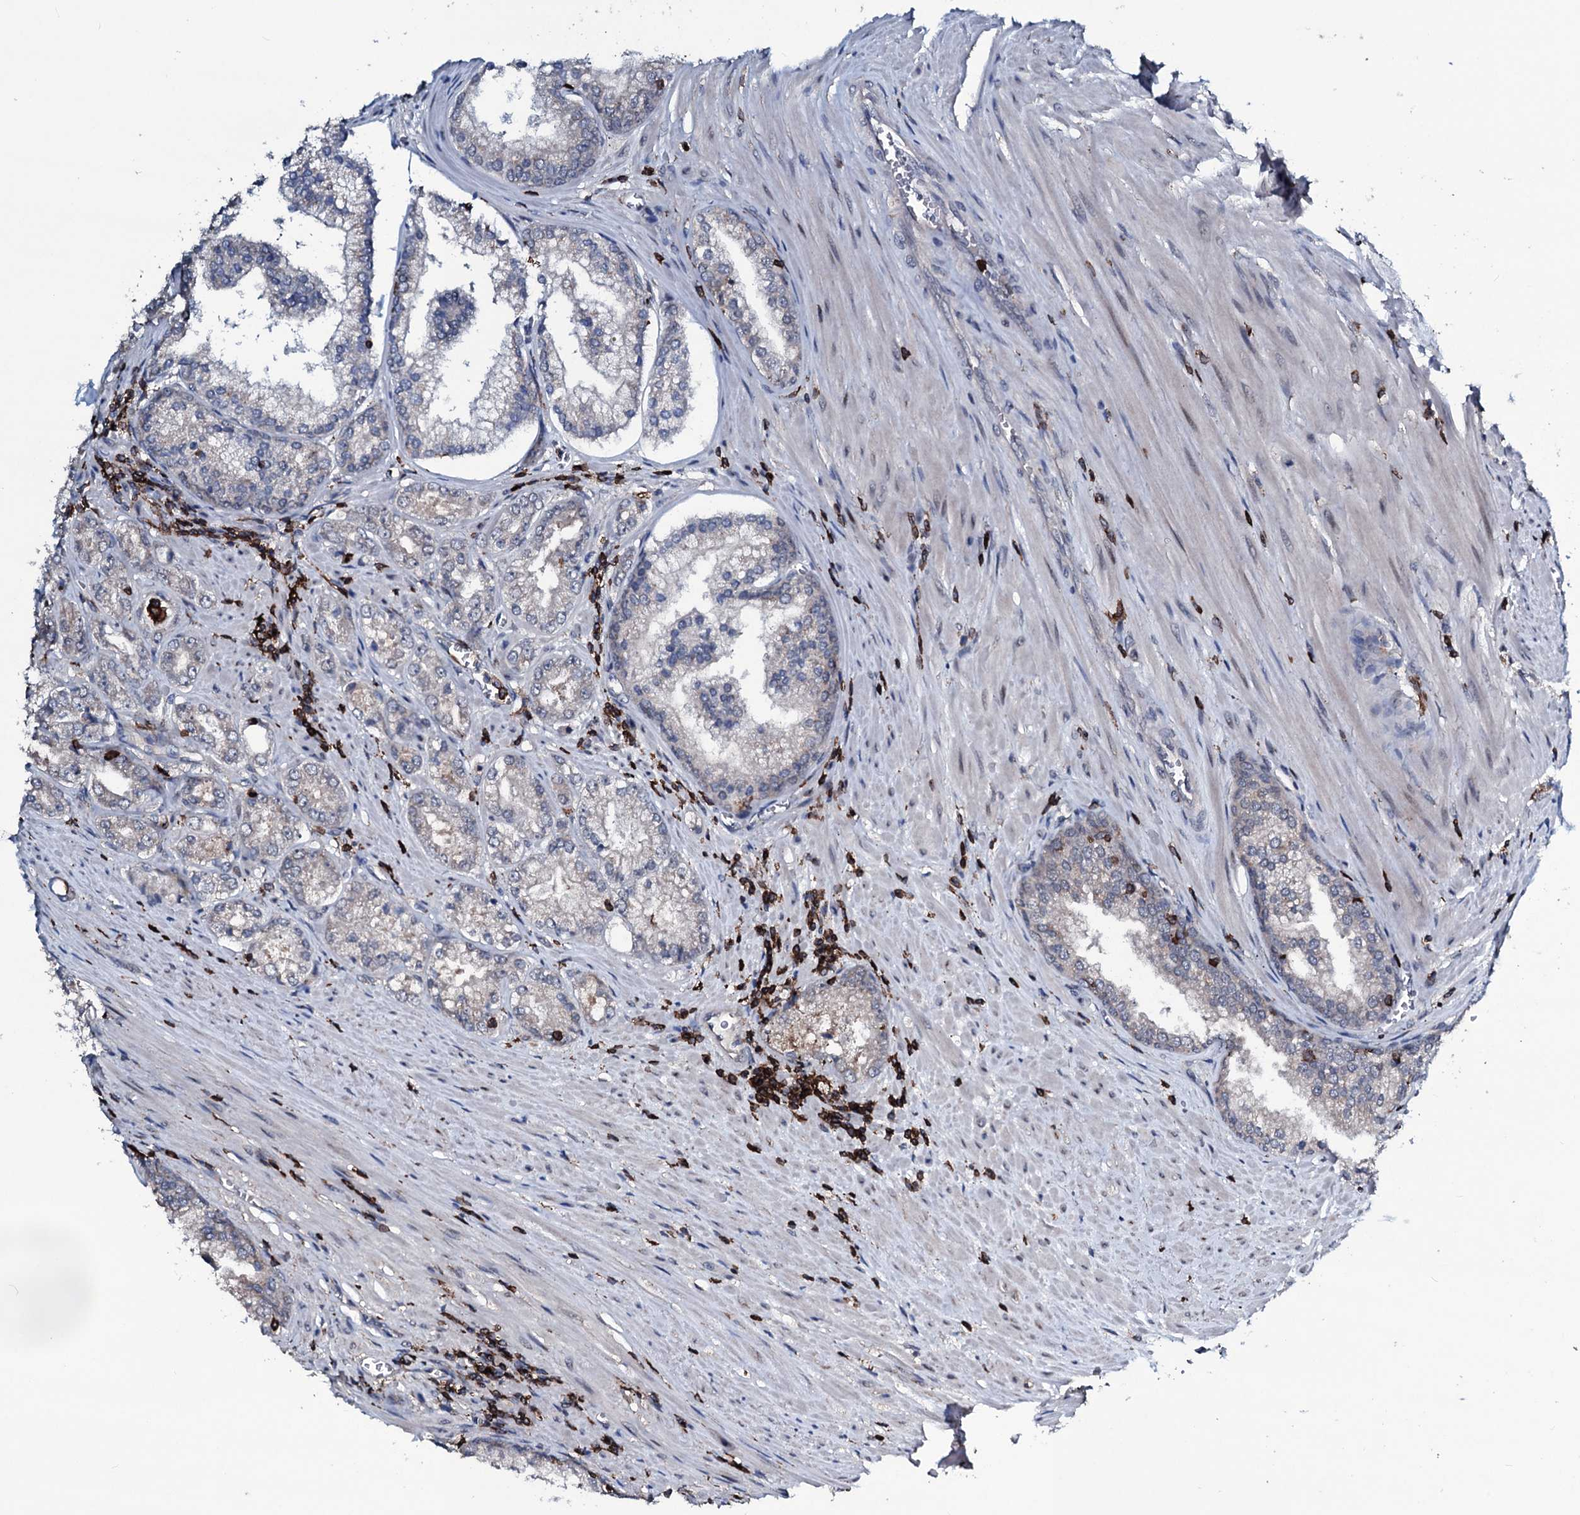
{"staining": {"intensity": "negative", "quantity": "none", "location": "none"}, "tissue": "prostate cancer", "cell_type": "Tumor cells", "image_type": "cancer", "snomed": [{"axis": "morphology", "description": "Adenocarcinoma, High grade"}, {"axis": "topography", "description": "Prostate"}], "caption": "Histopathology image shows no protein staining in tumor cells of high-grade adenocarcinoma (prostate) tissue.", "gene": "OGFOD2", "patient": {"sex": "male", "age": 72}}